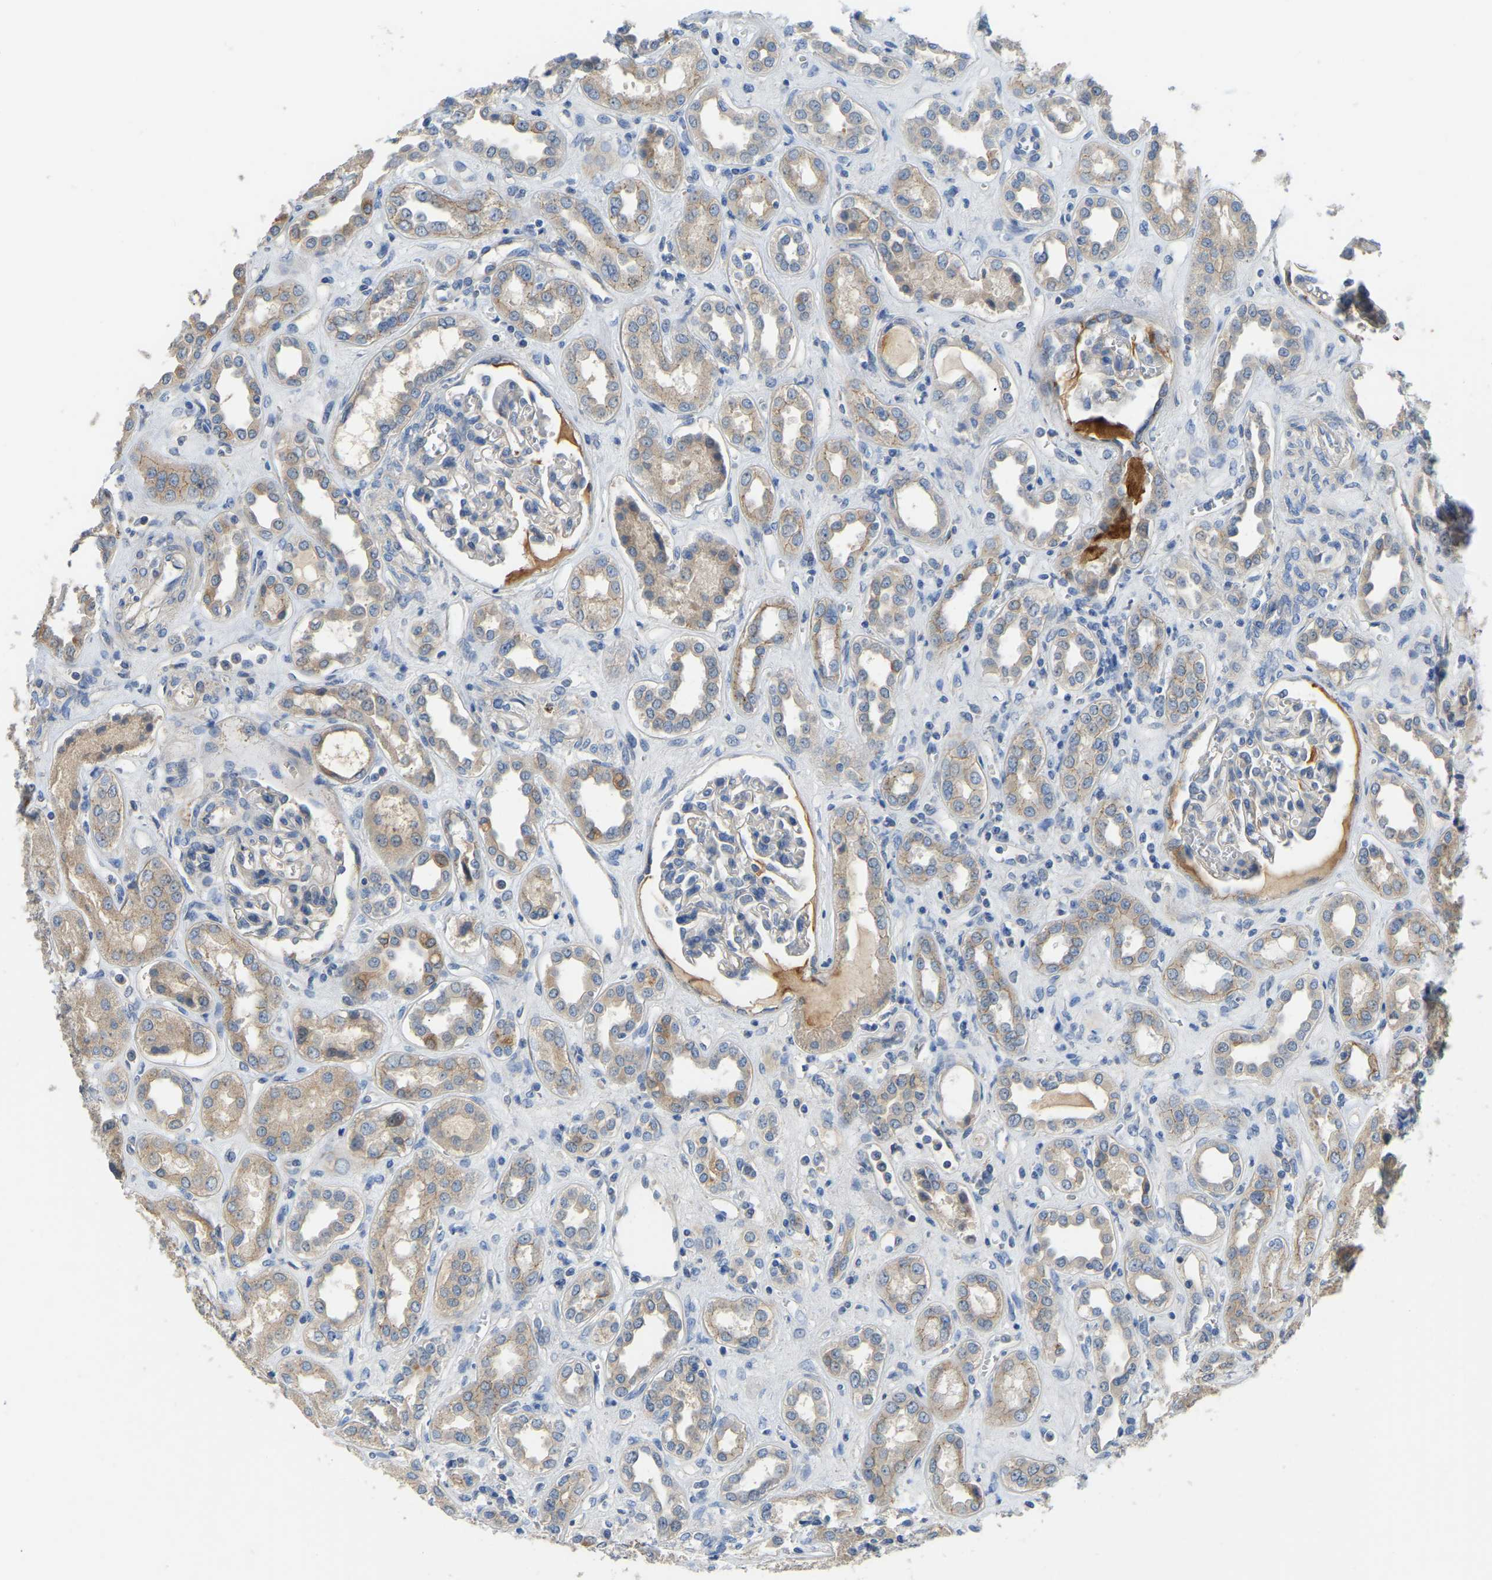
{"staining": {"intensity": "negative", "quantity": "none", "location": "none"}, "tissue": "kidney", "cell_type": "Cells in glomeruli", "image_type": "normal", "snomed": [{"axis": "morphology", "description": "Normal tissue, NOS"}, {"axis": "topography", "description": "Kidney"}], "caption": "Immunohistochemistry (IHC) photomicrograph of benign kidney: kidney stained with DAB (3,3'-diaminobenzidine) demonstrates no significant protein expression in cells in glomeruli.", "gene": "HIGD2B", "patient": {"sex": "male", "age": 59}}